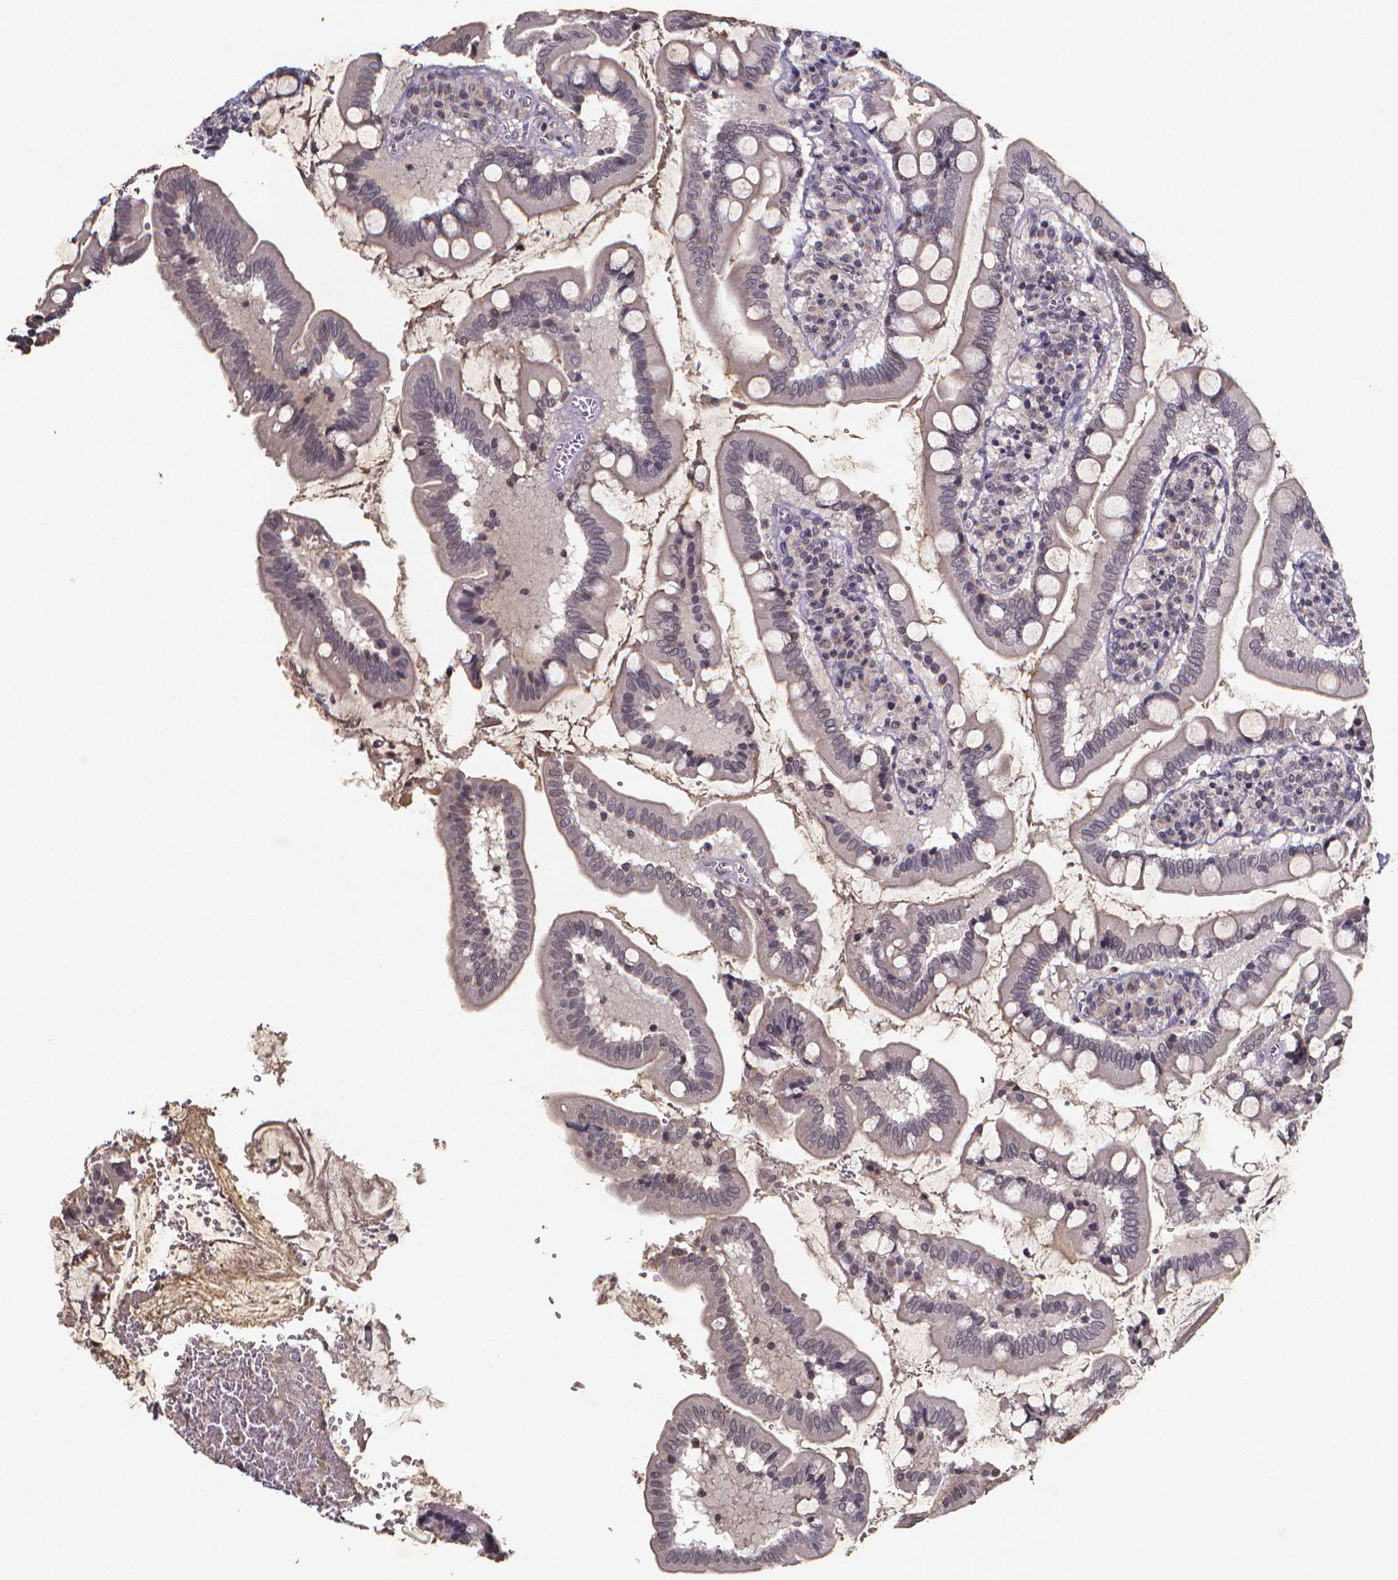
{"staining": {"intensity": "negative", "quantity": "none", "location": "none"}, "tissue": "small intestine", "cell_type": "Glandular cells", "image_type": "normal", "snomed": [{"axis": "morphology", "description": "Normal tissue, NOS"}, {"axis": "topography", "description": "Small intestine"}], "caption": "This is a photomicrograph of immunohistochemistry (IHC) staining of normal small intestine, which shows no staining in glandular cells.", "gene": "TP73", "patient": {"sex": "female", "age": 56}}